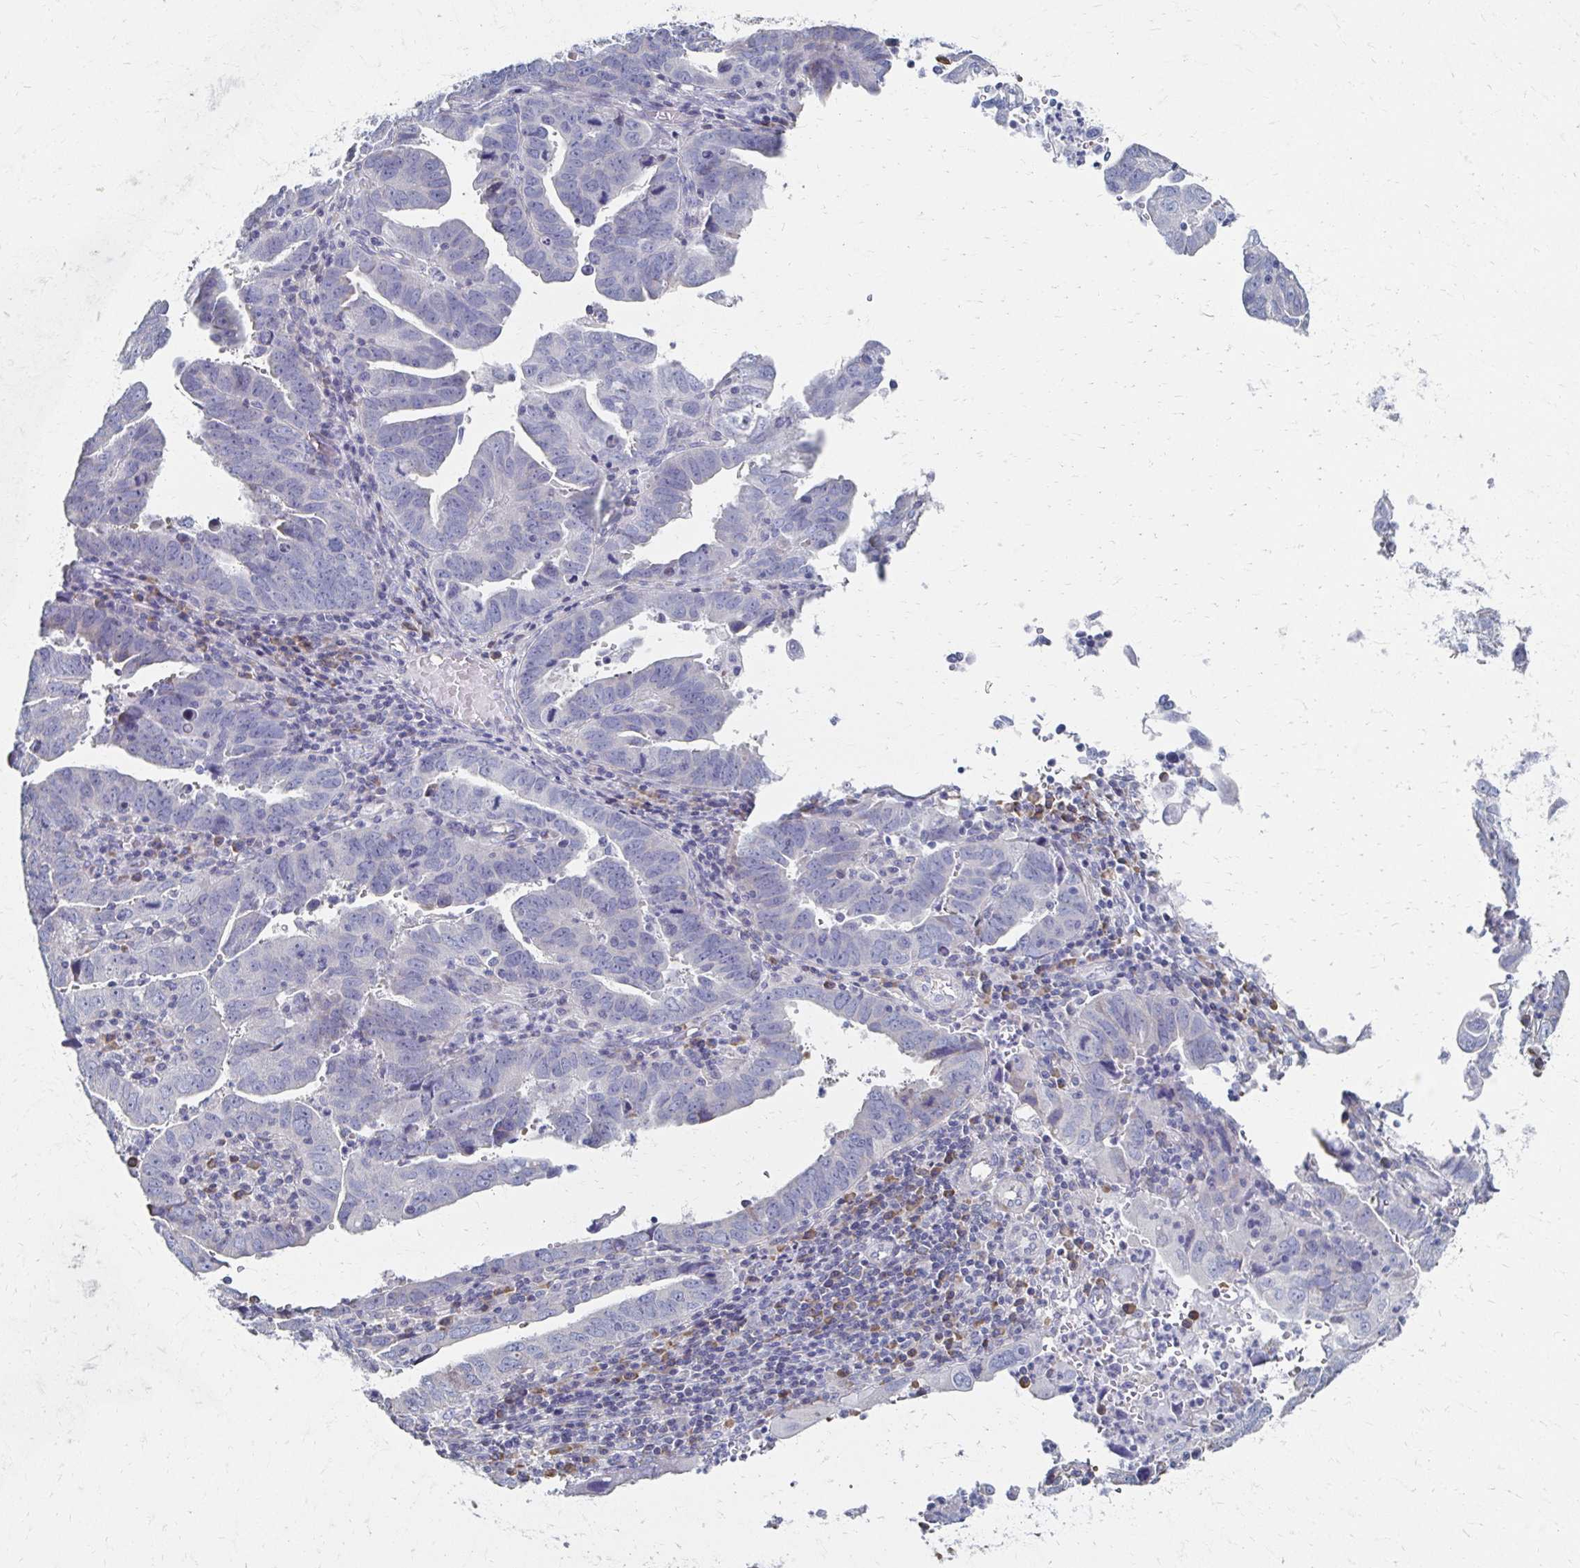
{"staining": {"intensity": "negative", "quantity": "none", "location": "none"}, "tissue": "endometrial cancer", "cell_type": "Tumor cells", "image_type": "cancer", "snomed": [{"axis": "morphology", "description": "Adenocarcinoma, NOS"}, {"axis": "topography", "description": "Uterus"}], "caption": "An IHC image of endometrial adenocarcinoma is shown. There is no staining in tumor cells of endometrial adenocarcinoma. (DAB IHC with hematoxylin counter stain).", "gene": "ATP1A3", "patient": {"sex": "female", "age": 62}}